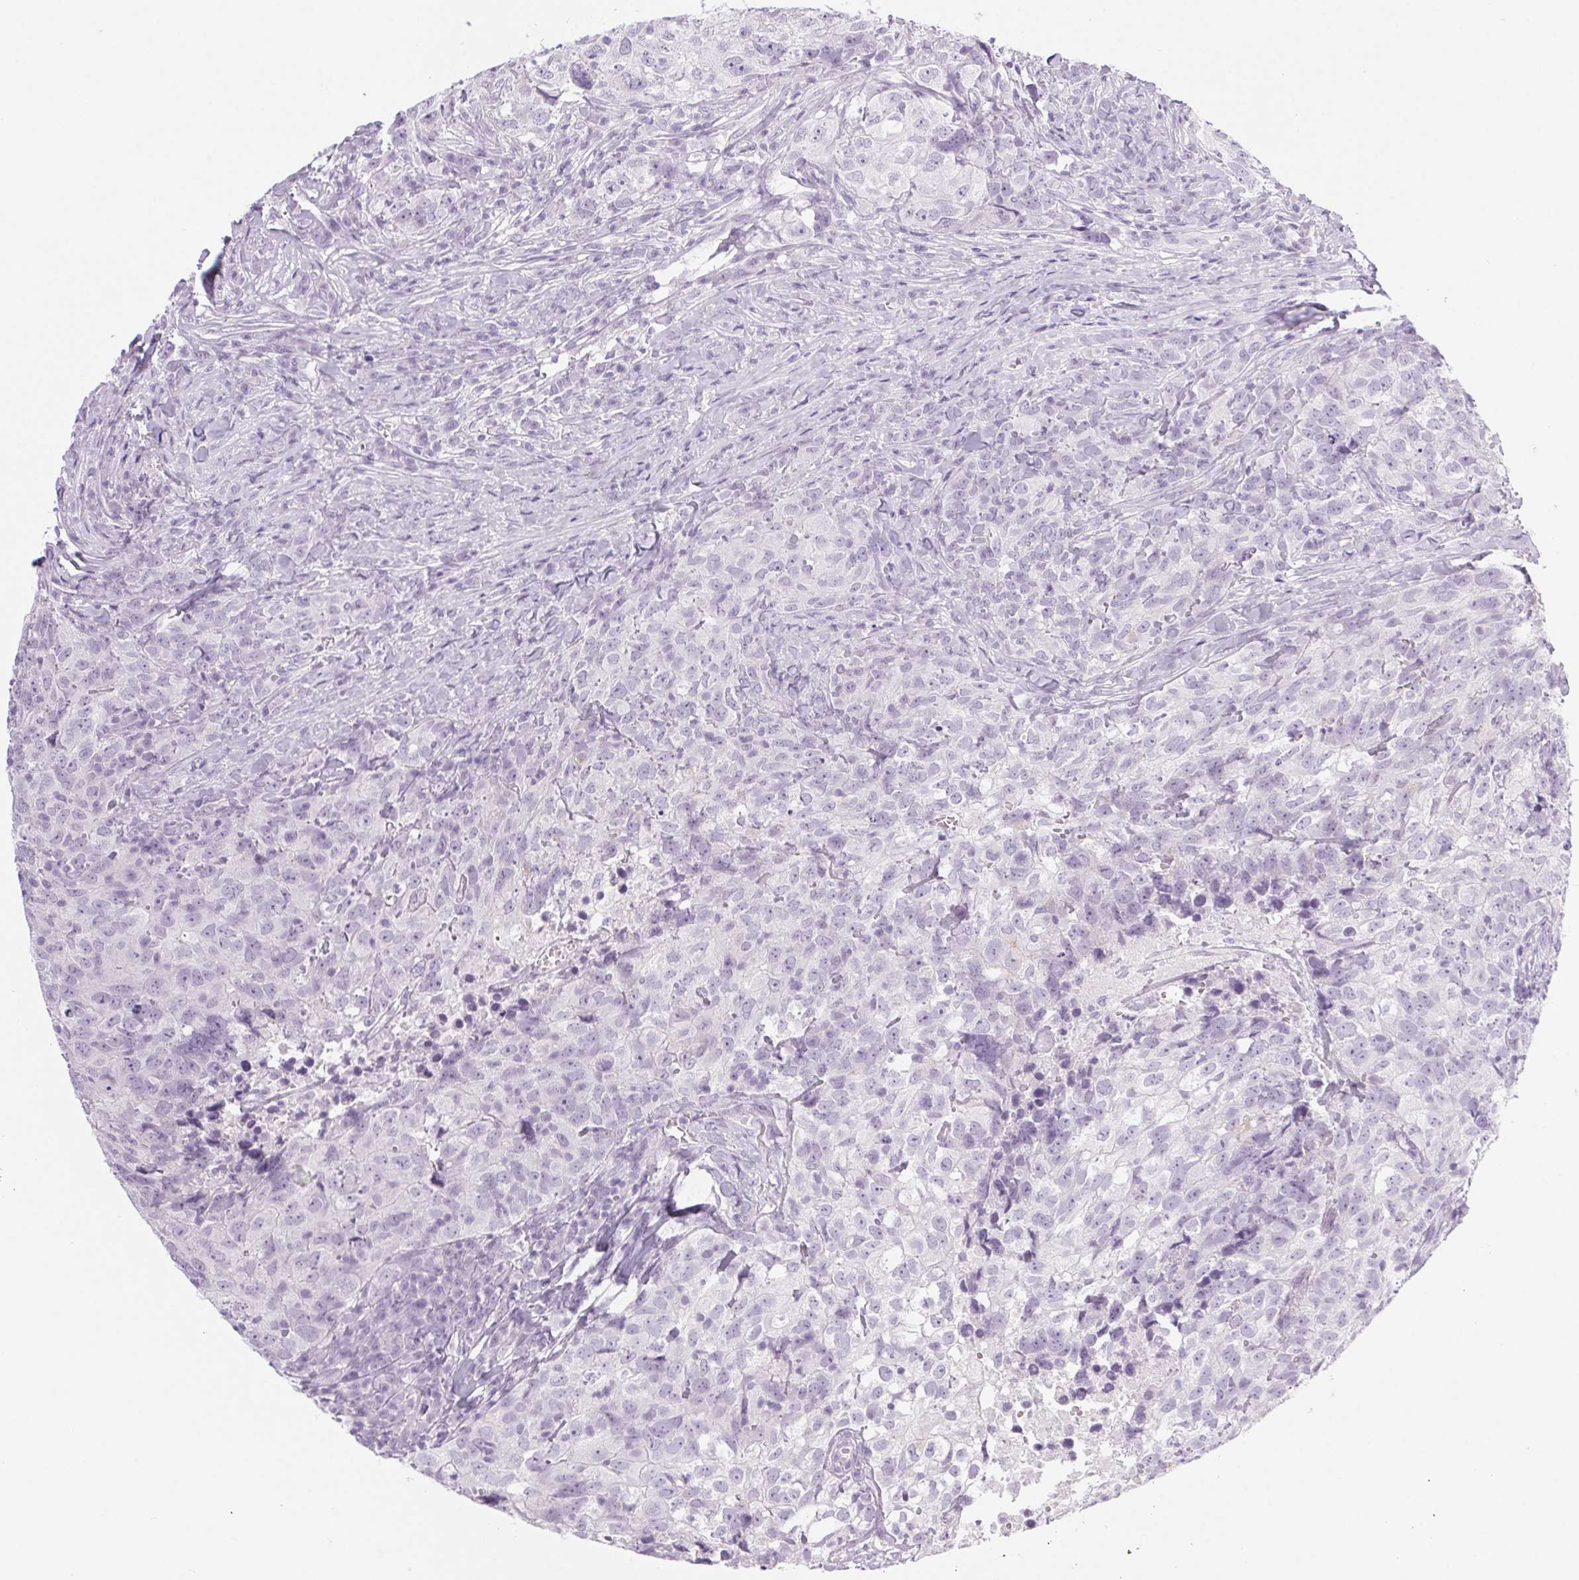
{"staining": {"intensity": "negative", "quantity": "none", "location": "none"}, "tissue": "breast cancer", "cell_type": "Tumor cells", "image_type": "cancer", "snomed": [{"axis": "morphology", "description": "Duct carcinoma"}, {"axis": "topography", "description": "Breast"}], "caption": "Breast invasive ductal carcinoma was stained to show a protein in brown. There is no significant expression in tumor cells. (Brightfield microscopy of DAB immunohistochemistry (IHC) at high magnification).", "gene": "LRP2", "patient": {"sex": "female", "age": 30}}